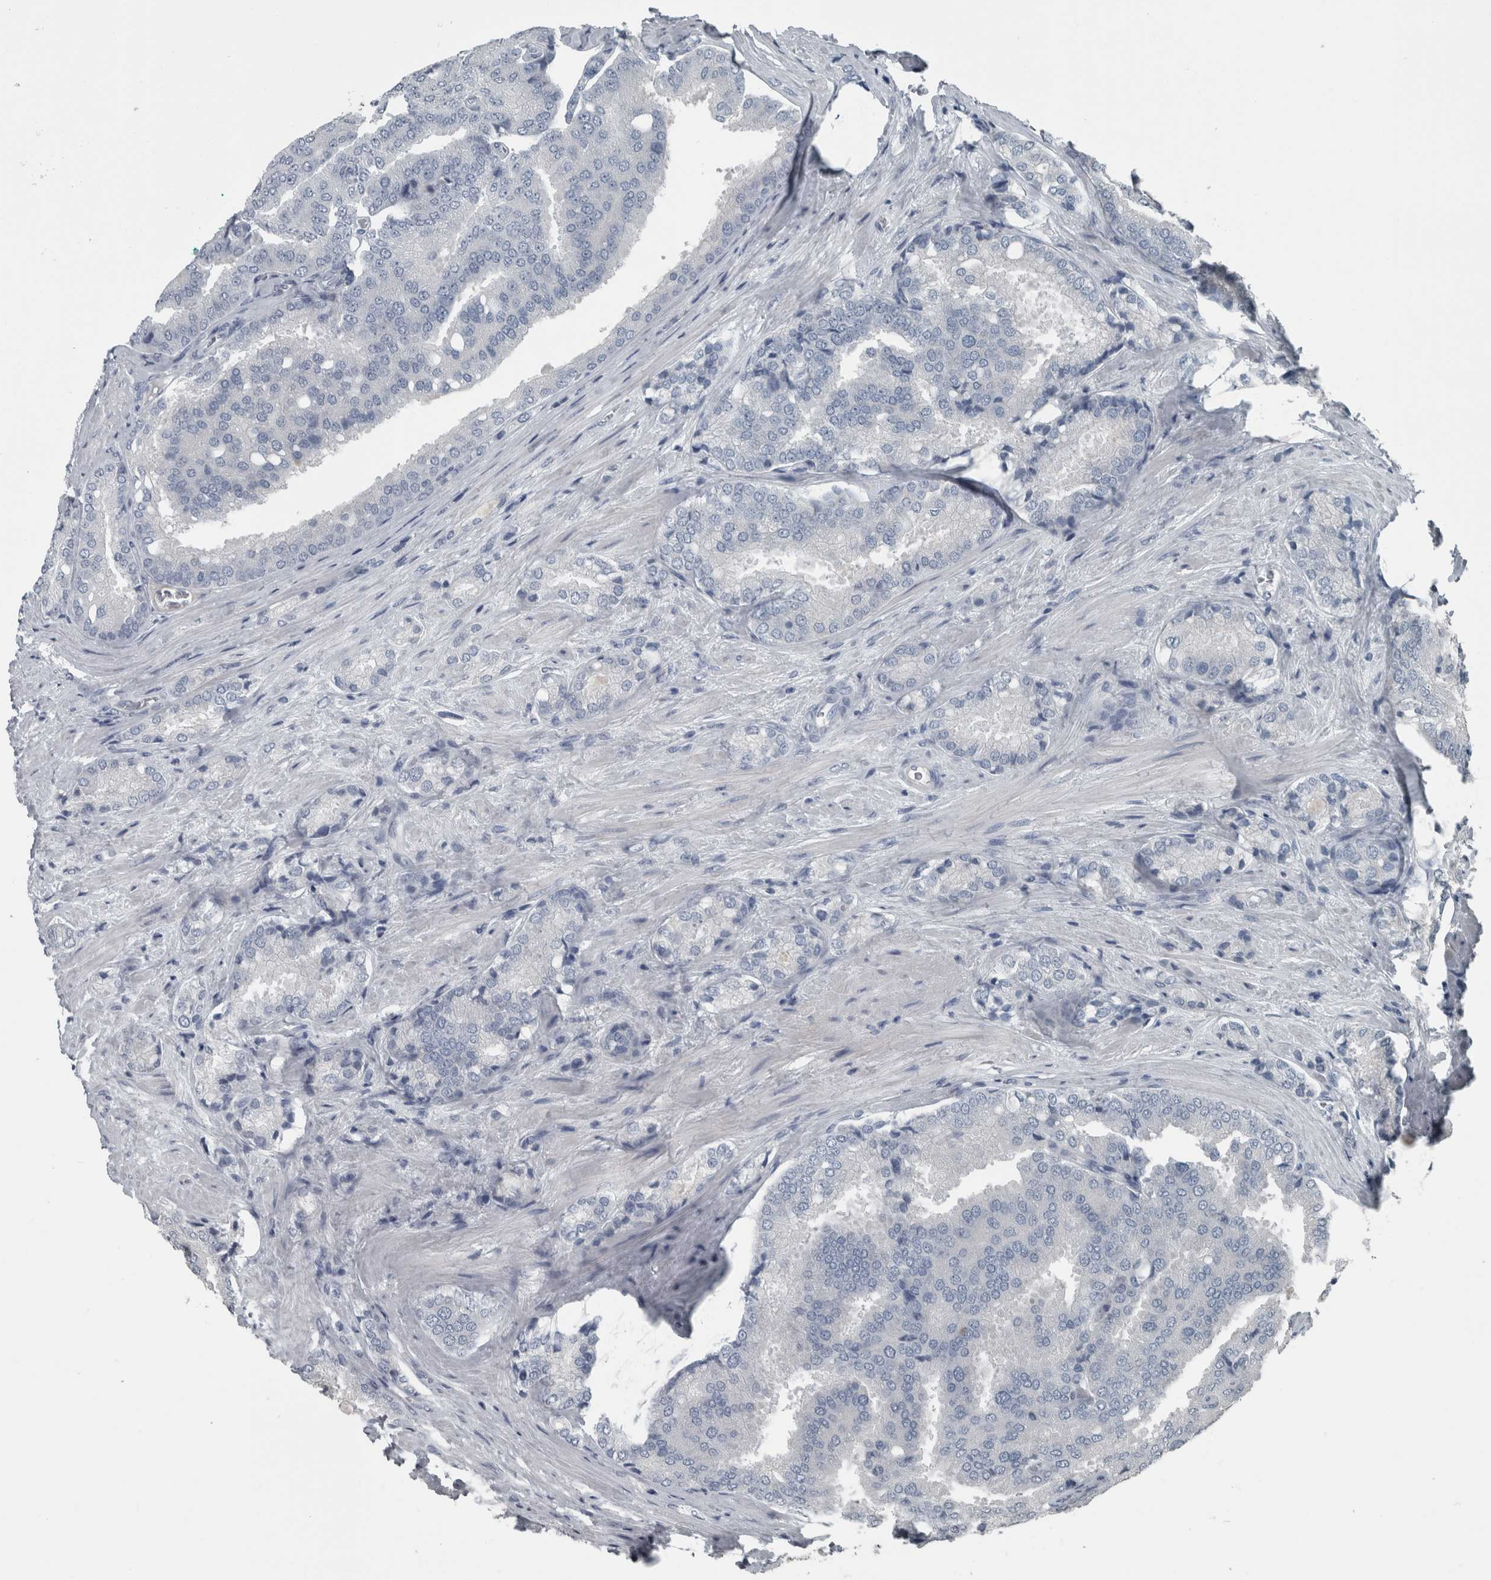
{"staining": {"intensity": "negative", "quantity": "none", "location": "none"}, "tissue": "prostate cancer", "cell_type": "Tumor cells", "image_type": "cancer", "snomed": [{"axis": "morphology", "description": "Adenocarcinoma, High grade"}, {"axis": "topography", "description": "Prostate"}], "caption": "IHC image of neoplastic tissue: prostate cancer (adenocarcinoma (high-grade)) stained with DAB (3,3'-diaminobenzidine) displays no significant protein expression in tumor cells. (DAB immunohistochemistry visualized using brightfield microscopy, high magnification).", "gene": "KRT20", "patient": {"sex": "male", "age": 50}}